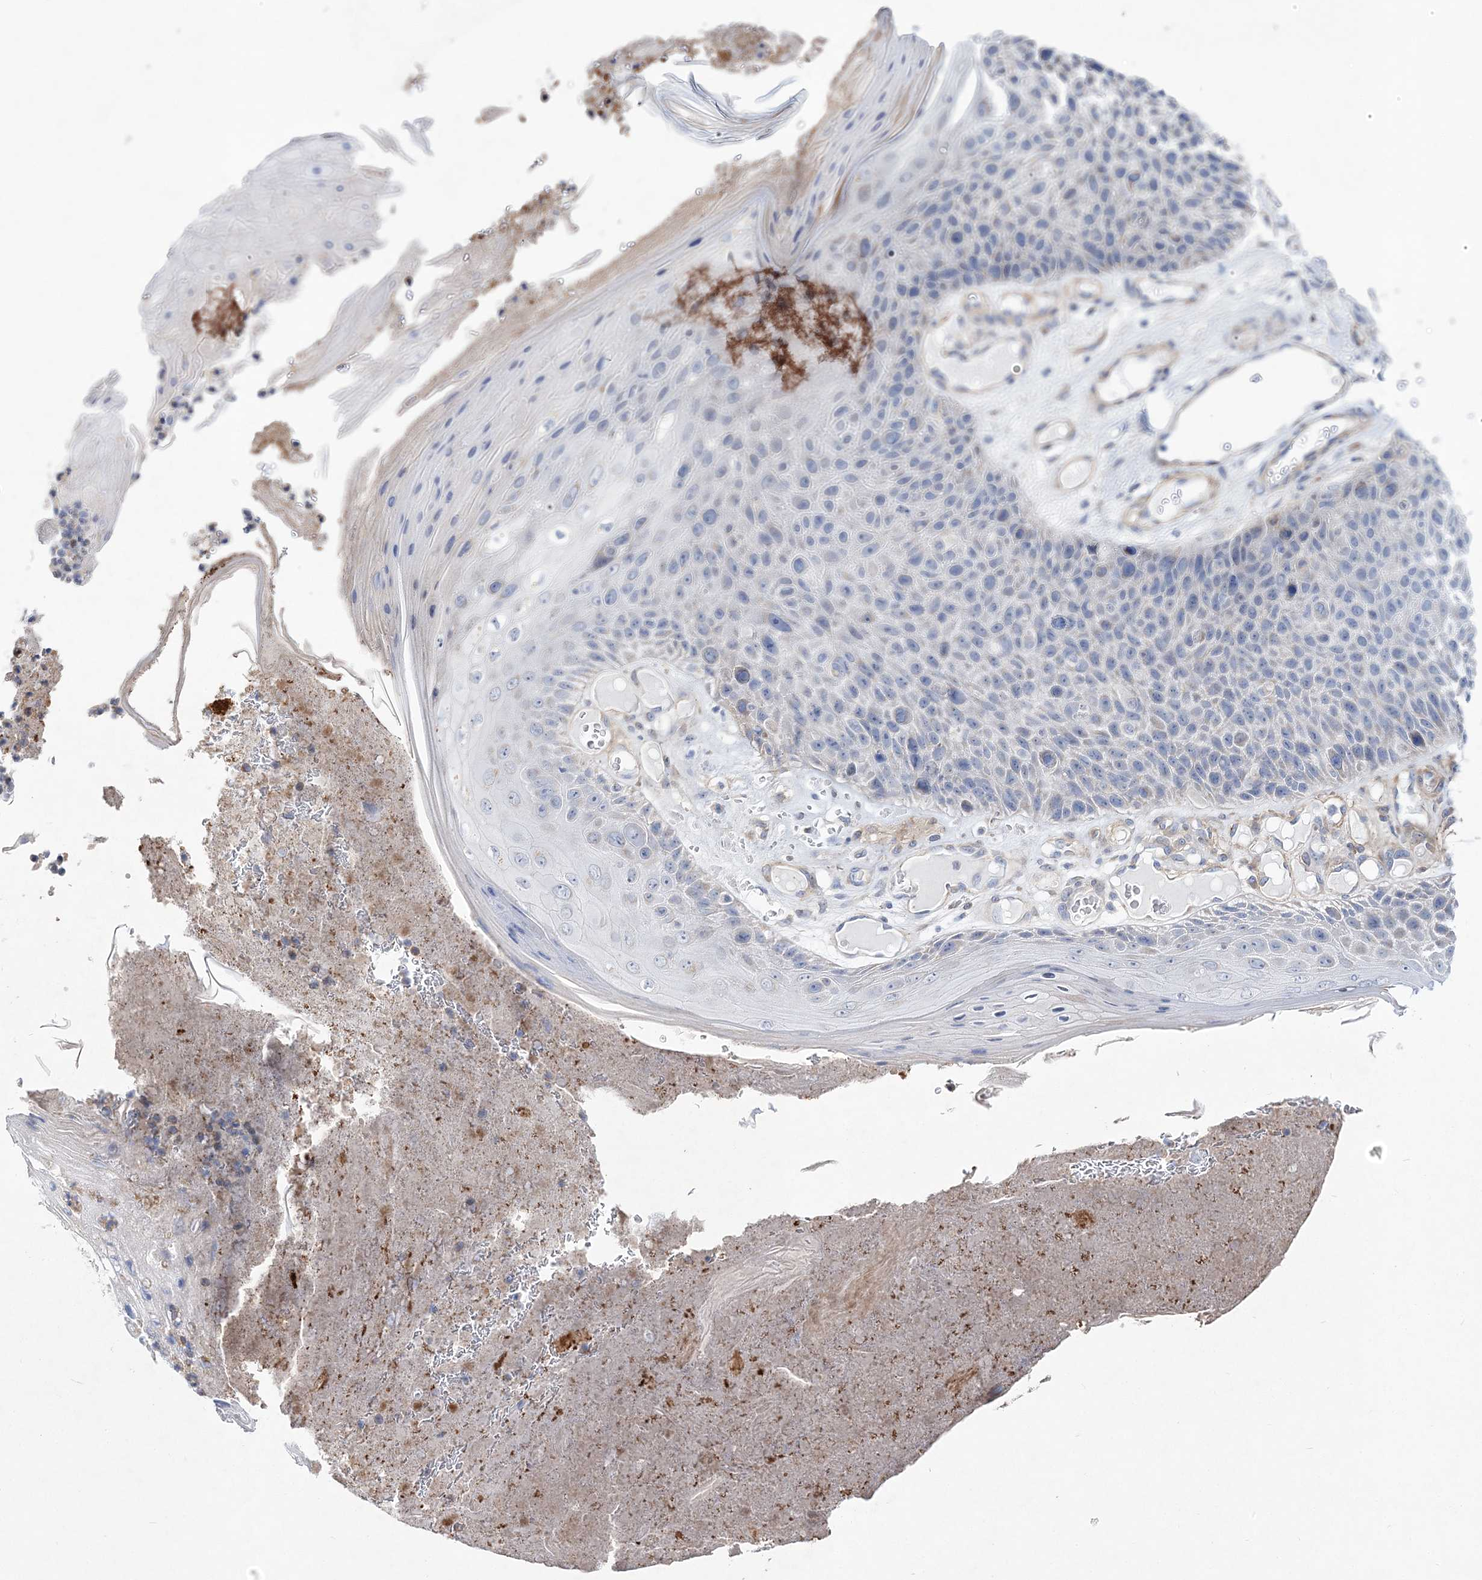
{"staining": {"intensity": "negative", "quantity": "none", "location": "none"}, "tissue": "skin cancer", "cell_type": "Tumor cells", "image_type": "cancer", "snomed": [{"axis": "morphology", "description": "Squamous cell carcinoma, NOS"}, {"axis": "topography", "description": "Skin"}], "caption": "Micrograph shows no significant protein expression in tumor cells of squamous cell carcinoma (skin).", "gene": "ANO1", "patient": {"sex": "female", "age": 88}}